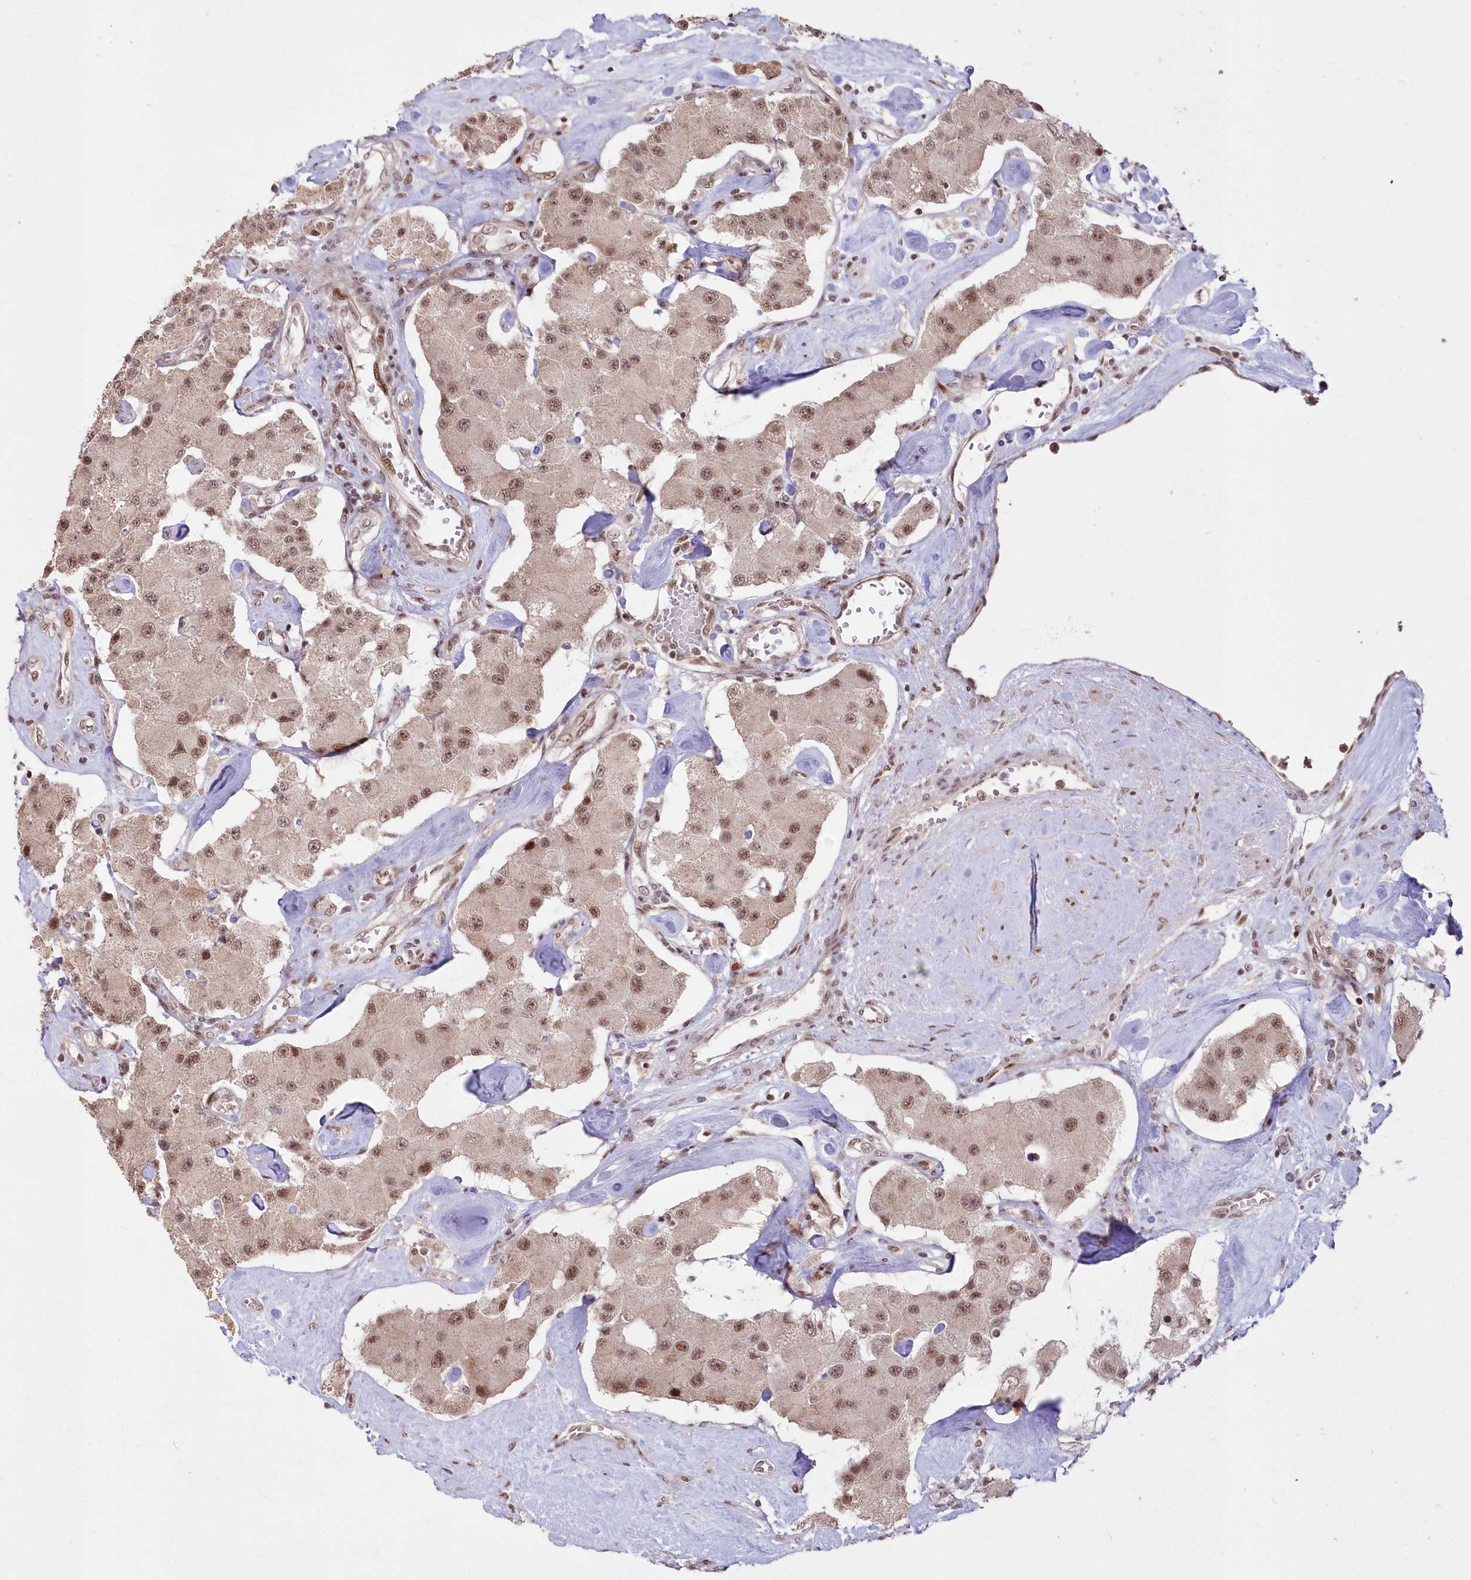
{"staining": {"intensity": "moderate", "quantity": ">75%", "location": "nuclear"}, "tissue": "carcinoid", "cell_type": "Tumor cells", "image_type": "cancer", "snomed": [{"axis": "morphology", "description": "Carcinoid, malignant, NOS"}, {"axis": "topography", "description": "Pancreas"}], "caption": "A high-resolution histopathology image shows immunohistochemistry staining of carcinoid, which exhibits moderate nuclear expression in about >75% of tumor cells.", "gene": "WBP1L", "patient": {"sex": "male", "age": 41}}